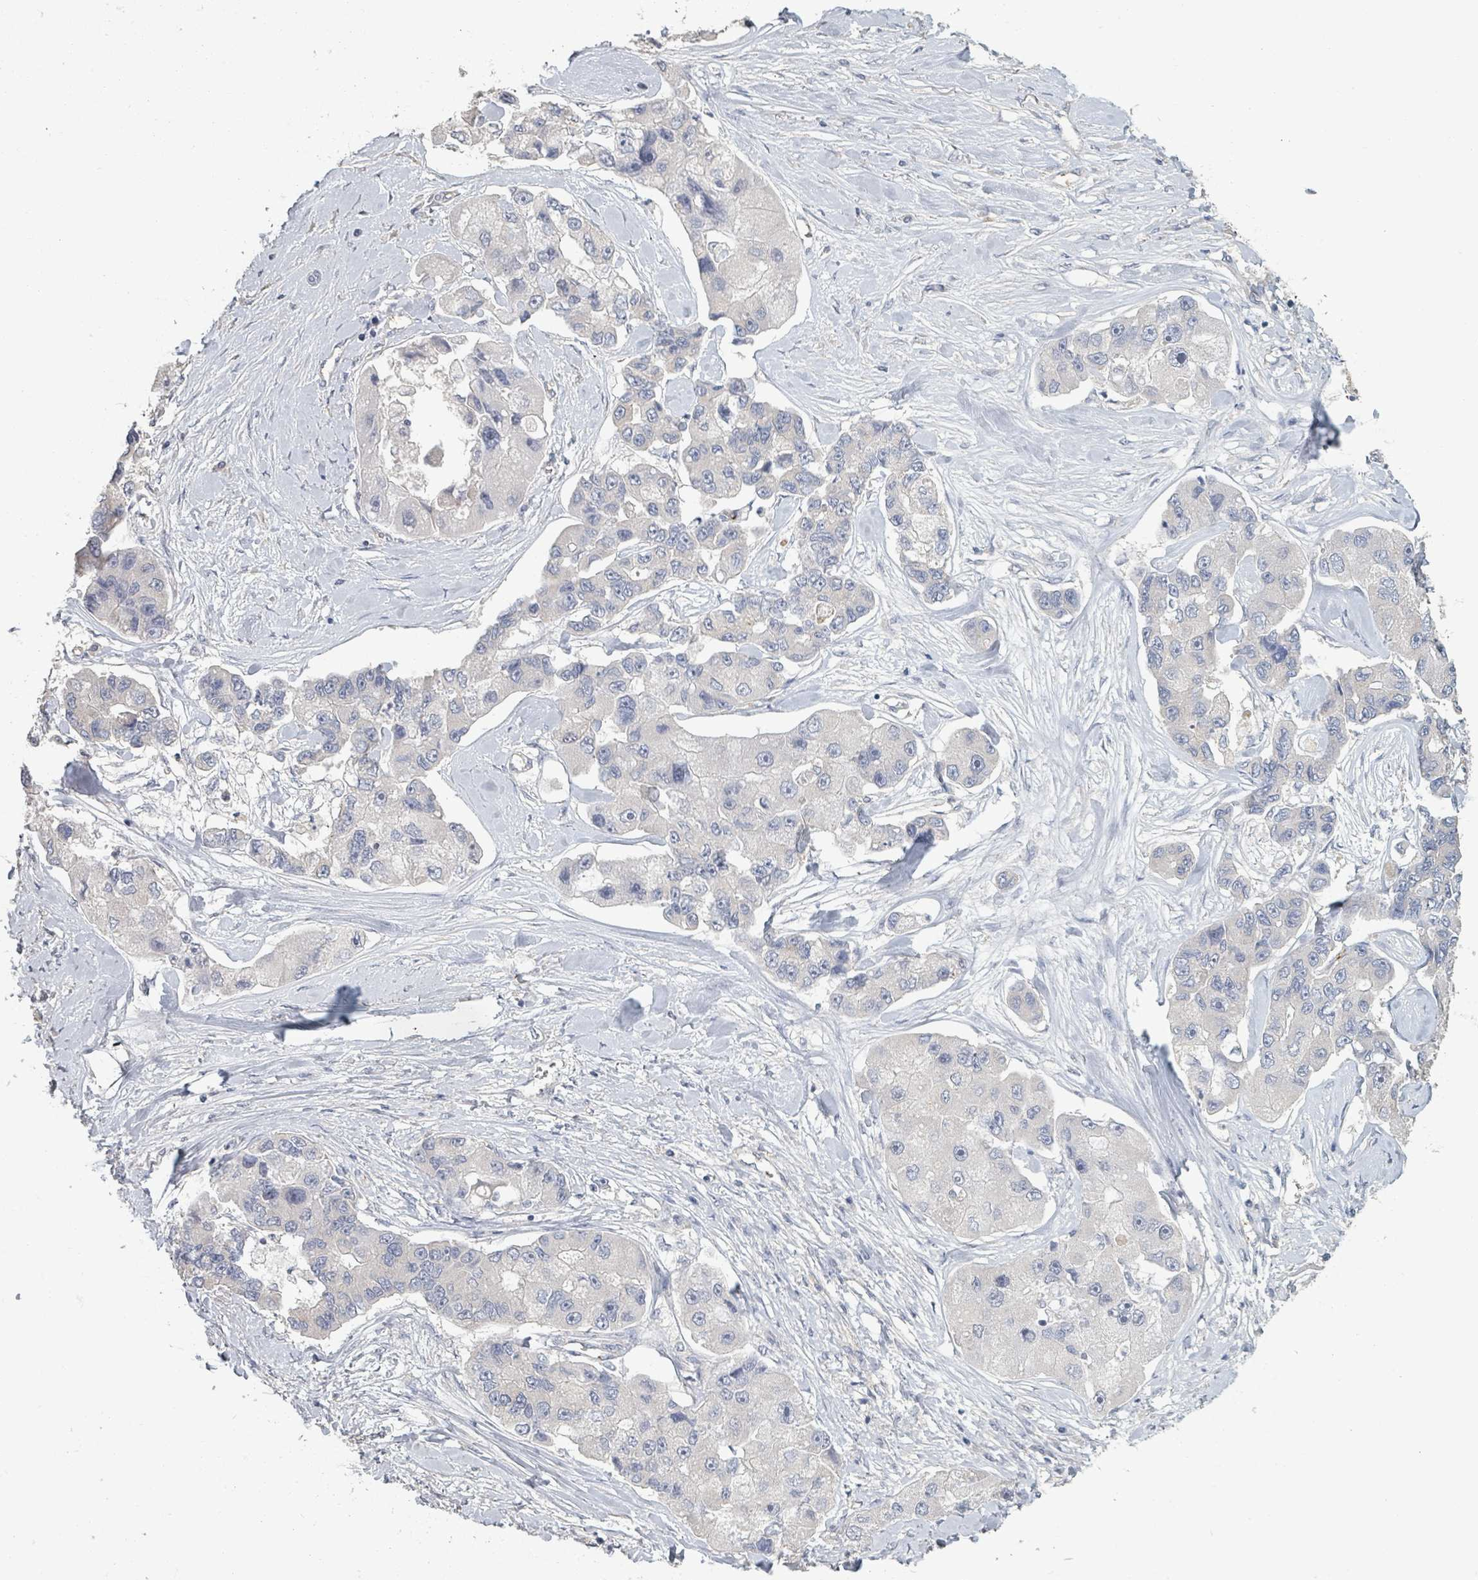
{"staining": {"intensity": "negative", "quantity": "none", "location": "none"}, "tissue": "lung cancer", "cell_type": "Tumor cells", "image_type": "cancer", "snomed": [{"axis": "morphology", "description": "Adenocarcinoma, NOS"}, {"axis": "topography", "description": "Lung"}], "caption": "An IHC micrograph of adenocarcinoma (lung) is shown. There is no staining in tumor cells of adenocarcinoma (lung). (Brightfield microscopy of DAB (3,3'-diaminobenzidine) IHC at high magnification).", "gene": "PLAUR", "patient": {"sex": "female", "age": 54}}